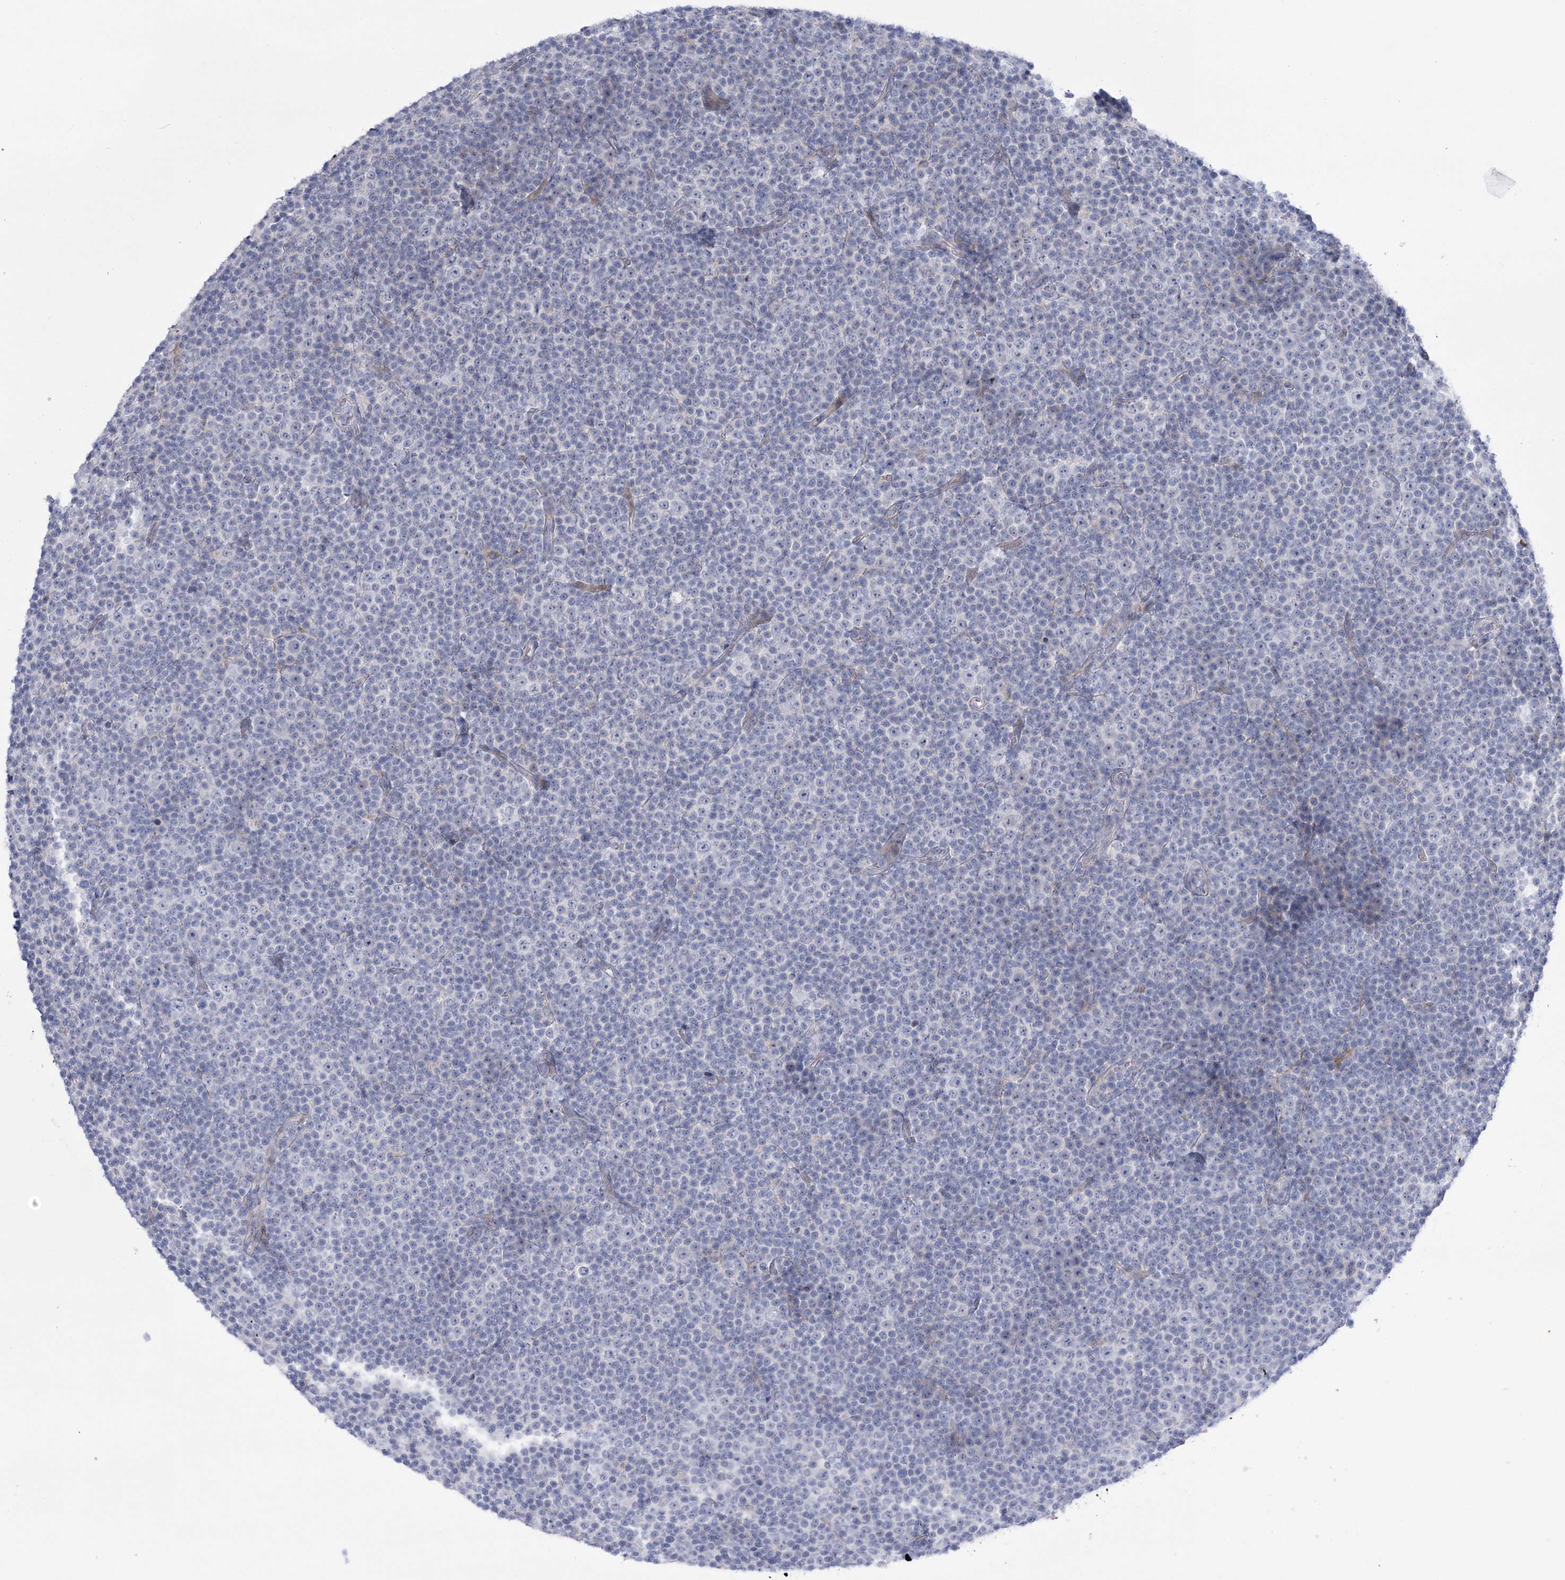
{"staining": {"intensity": "negative", "quantity": "none", "location": "none"}, "tissue": "lymphoma", "cell_type": "Tumor cells", "image_type": "cancer", "snomed": [{"axis": "morphology", "description": "Malignant lymphoma, non-Hodgkin's type, Low grade"}, {"axis": "topography", "description": "Lymph node"}], "caption": "This is a histopathology image of IHC staining of low-grade malignant lymphoma, non-Hodgkin's type, which shows no staining in tumor cells. (Stains: DAB (3,3'-diaminobenzidine) IHC with hematoxylin counter stain, Microscopy: brightfield microscopy at high magnification).", "gene": "SIAE", "patient": {"sex": "female", "age": 67}}